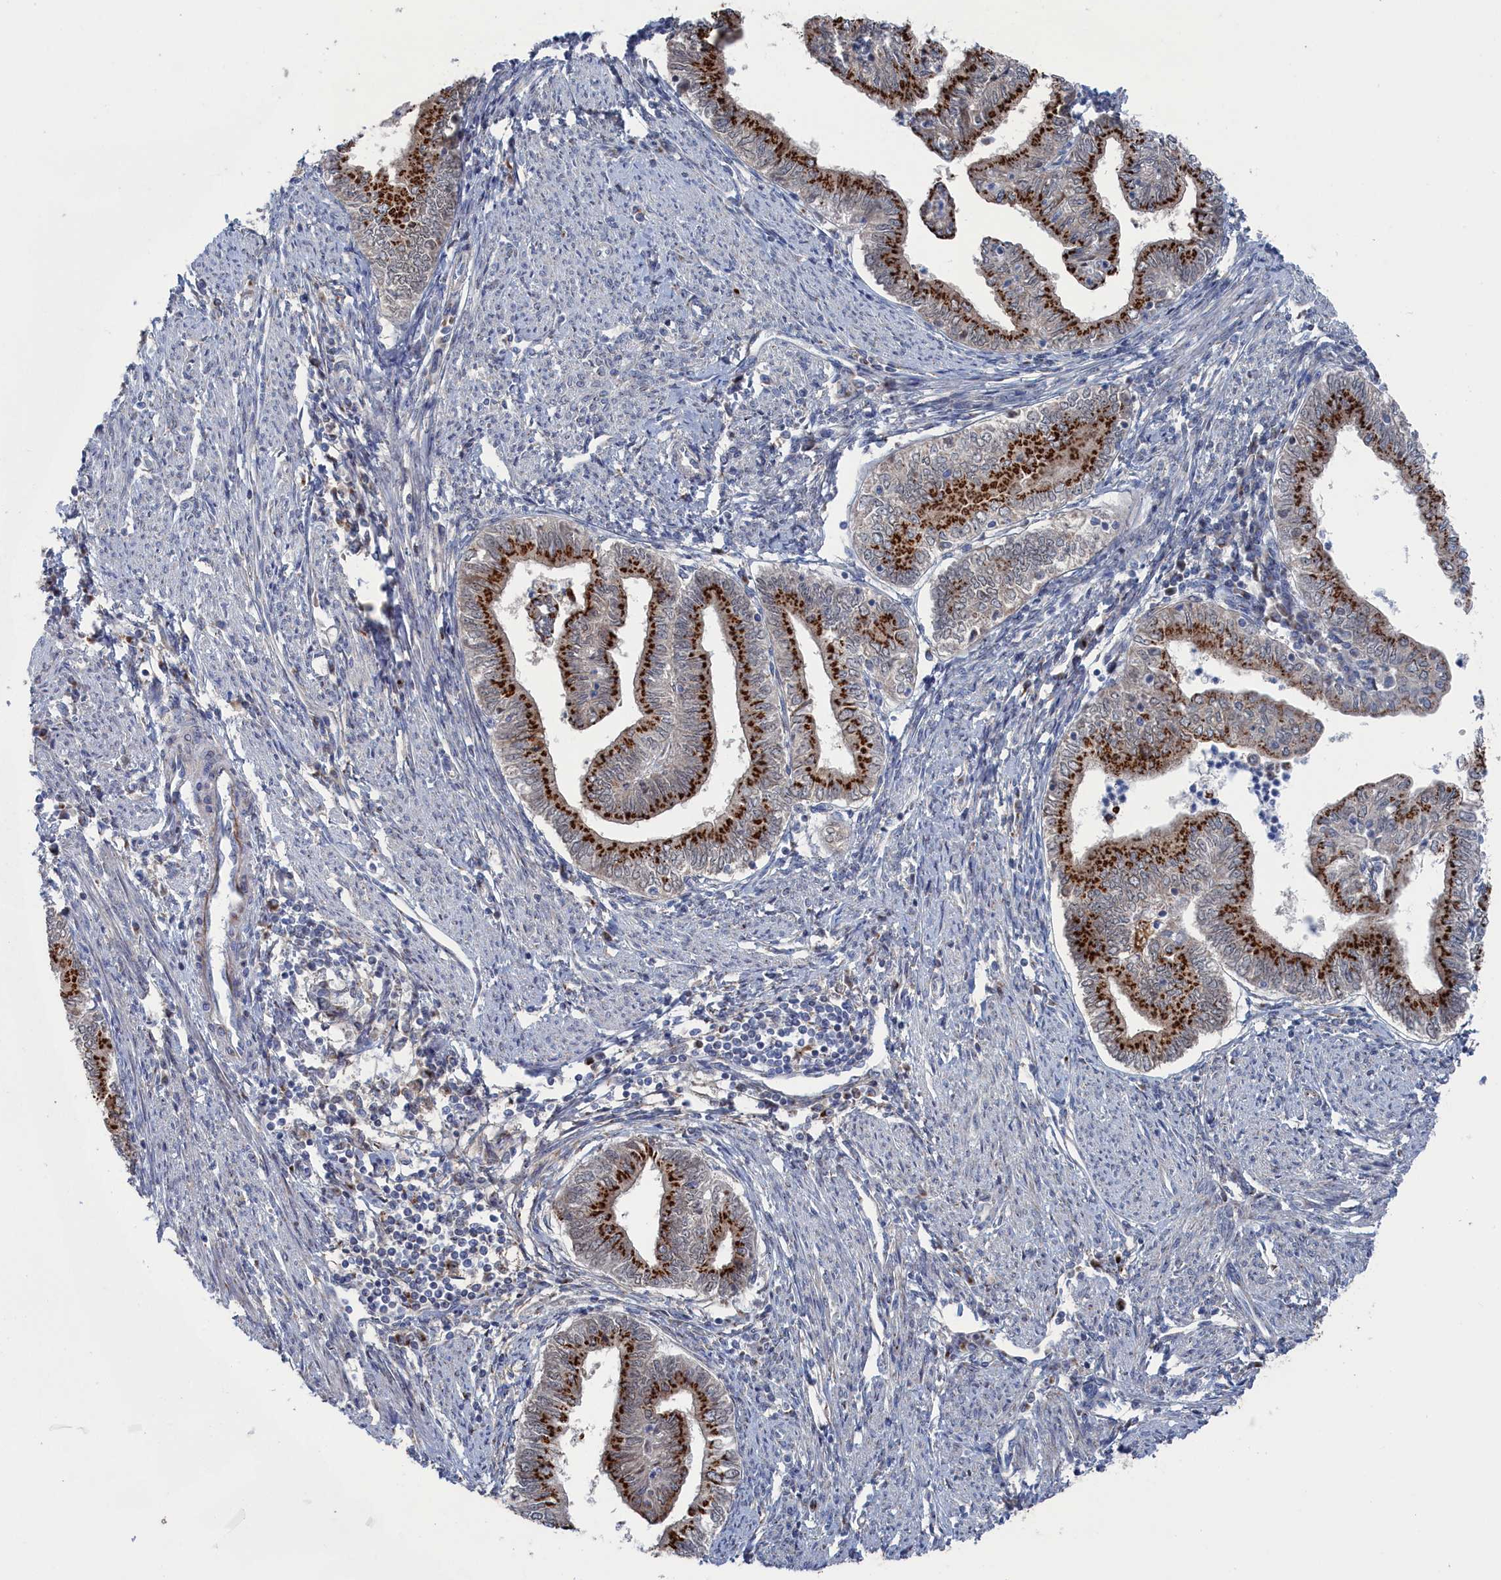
{"staining": {"intensity": "strong", "quantity": ">75%", "location": "cytoplasmic/membranous"}, "tissue": "endometrial cancer", "cell_type": "Tumor cells", "image_type": "cancer", "snomed": [{"axis": "morphology", "description": "Adenocarcinoma, NOS"}, {"axis": "topography", "description": "Endometrium"}], "caption": "An image of endometrial cancer (adenocarcinoma) stained for a protein shows strong cytoplasmic/membranous brown staining in tumor cells.", "gene": "IRX1", "patient": {"sex": "female", "age": 66}}